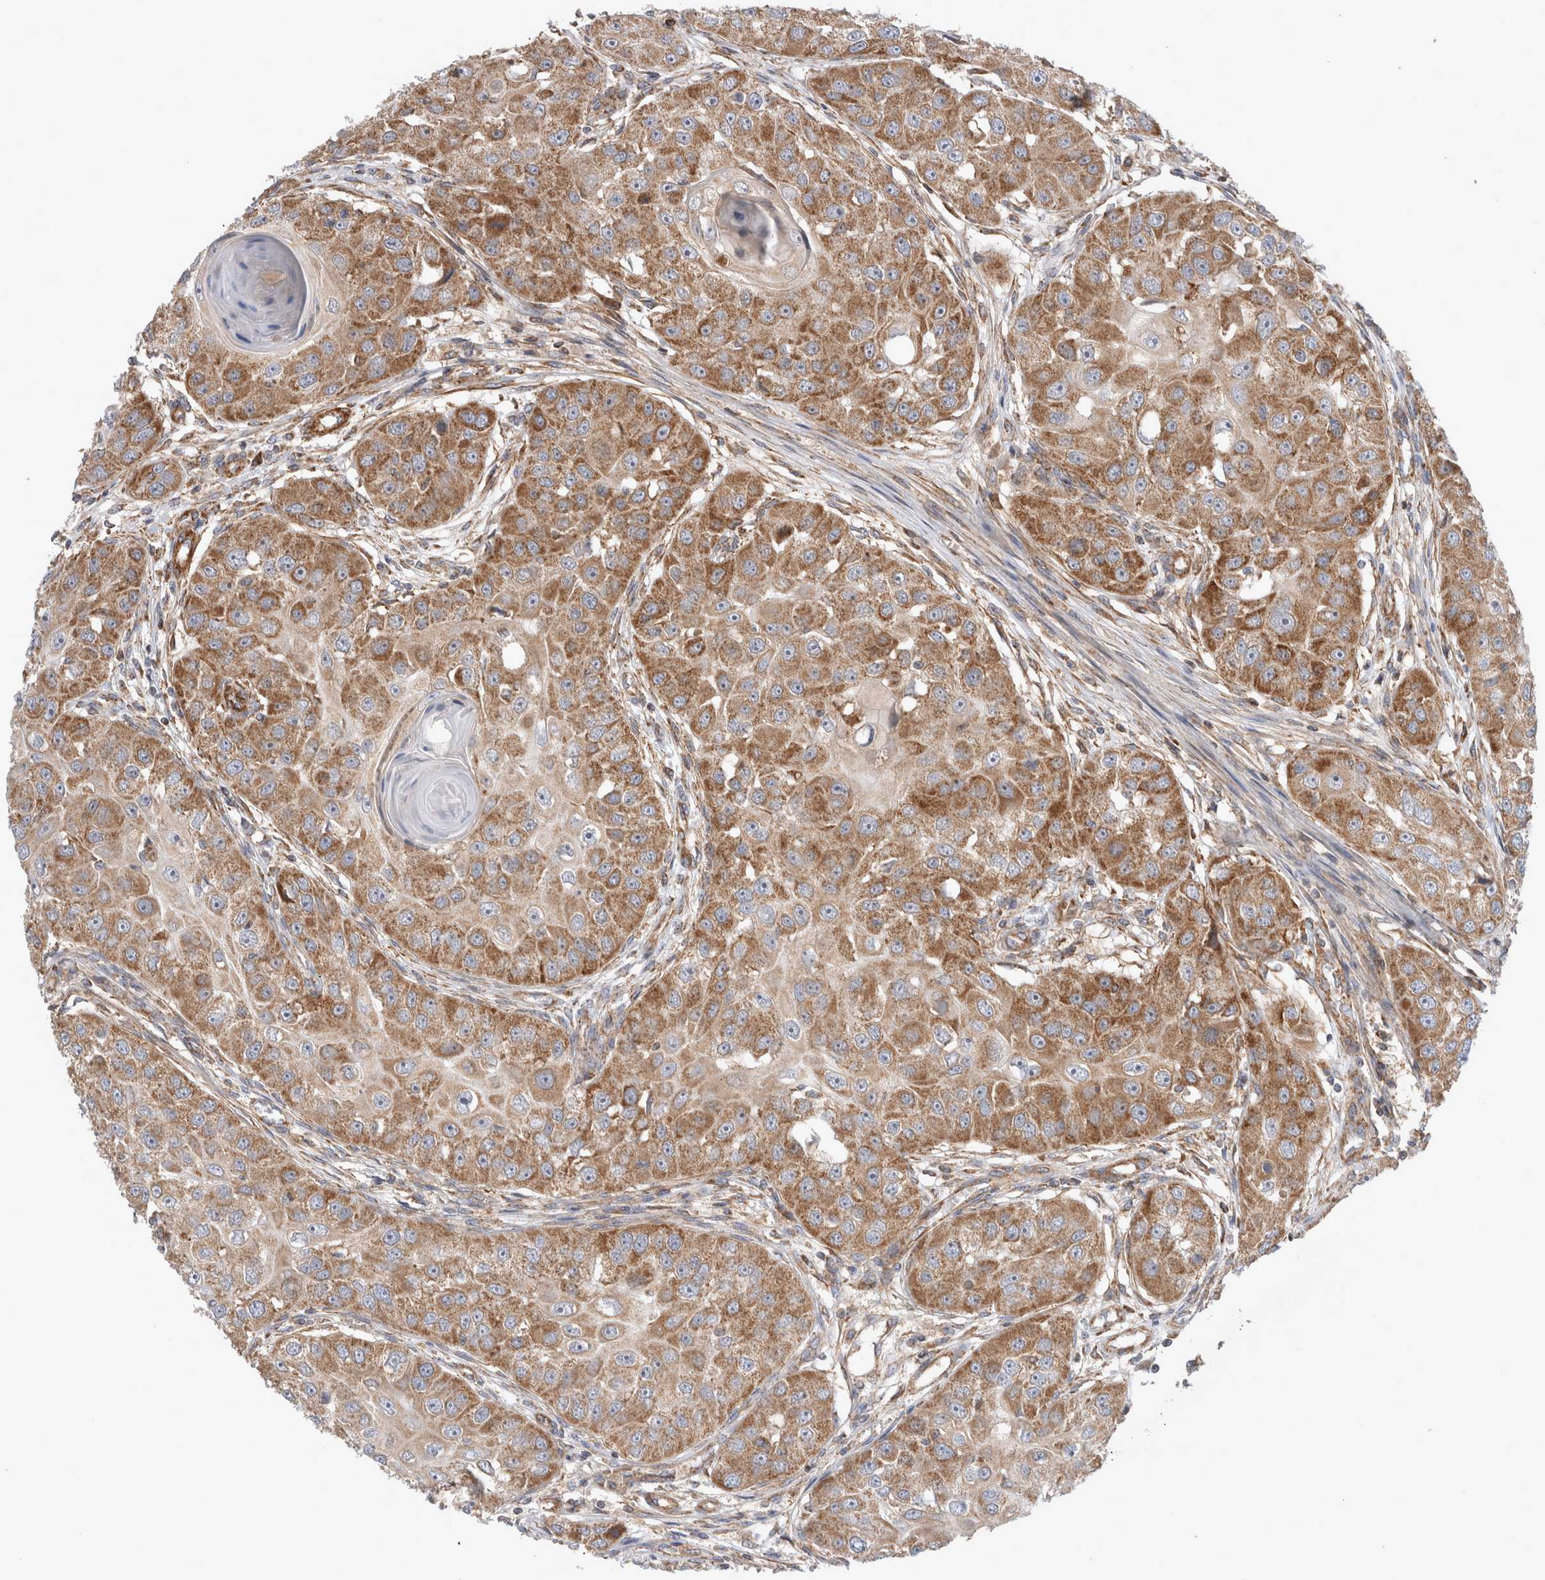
{"staining": {"intensity": "moderate", "quantity": ">75%", "location": "cytoplasmic/membranous"}, "tissue": "head and neck cancer", "cell_type": "Tumor cells", "image_type": "cancer", "snomed": [{"axis": "morphology", "description": "Normal tissue, NOS"}, {"axis": "morphology", "description": "Squamous cell carcinoma, NOS"}, {"axis": "topography", "description": "Skeletal muscle"}, {"axis": "topography", "description": "Head-Neck"}], "caption": "Brown immunohistochemical staining in head and neck cancer displays moderate cytoplasmic/membranous staining in about >75% of tumor cells.", "gene": "MRPS28", "patient": {"sex": "male", "age": 51}}